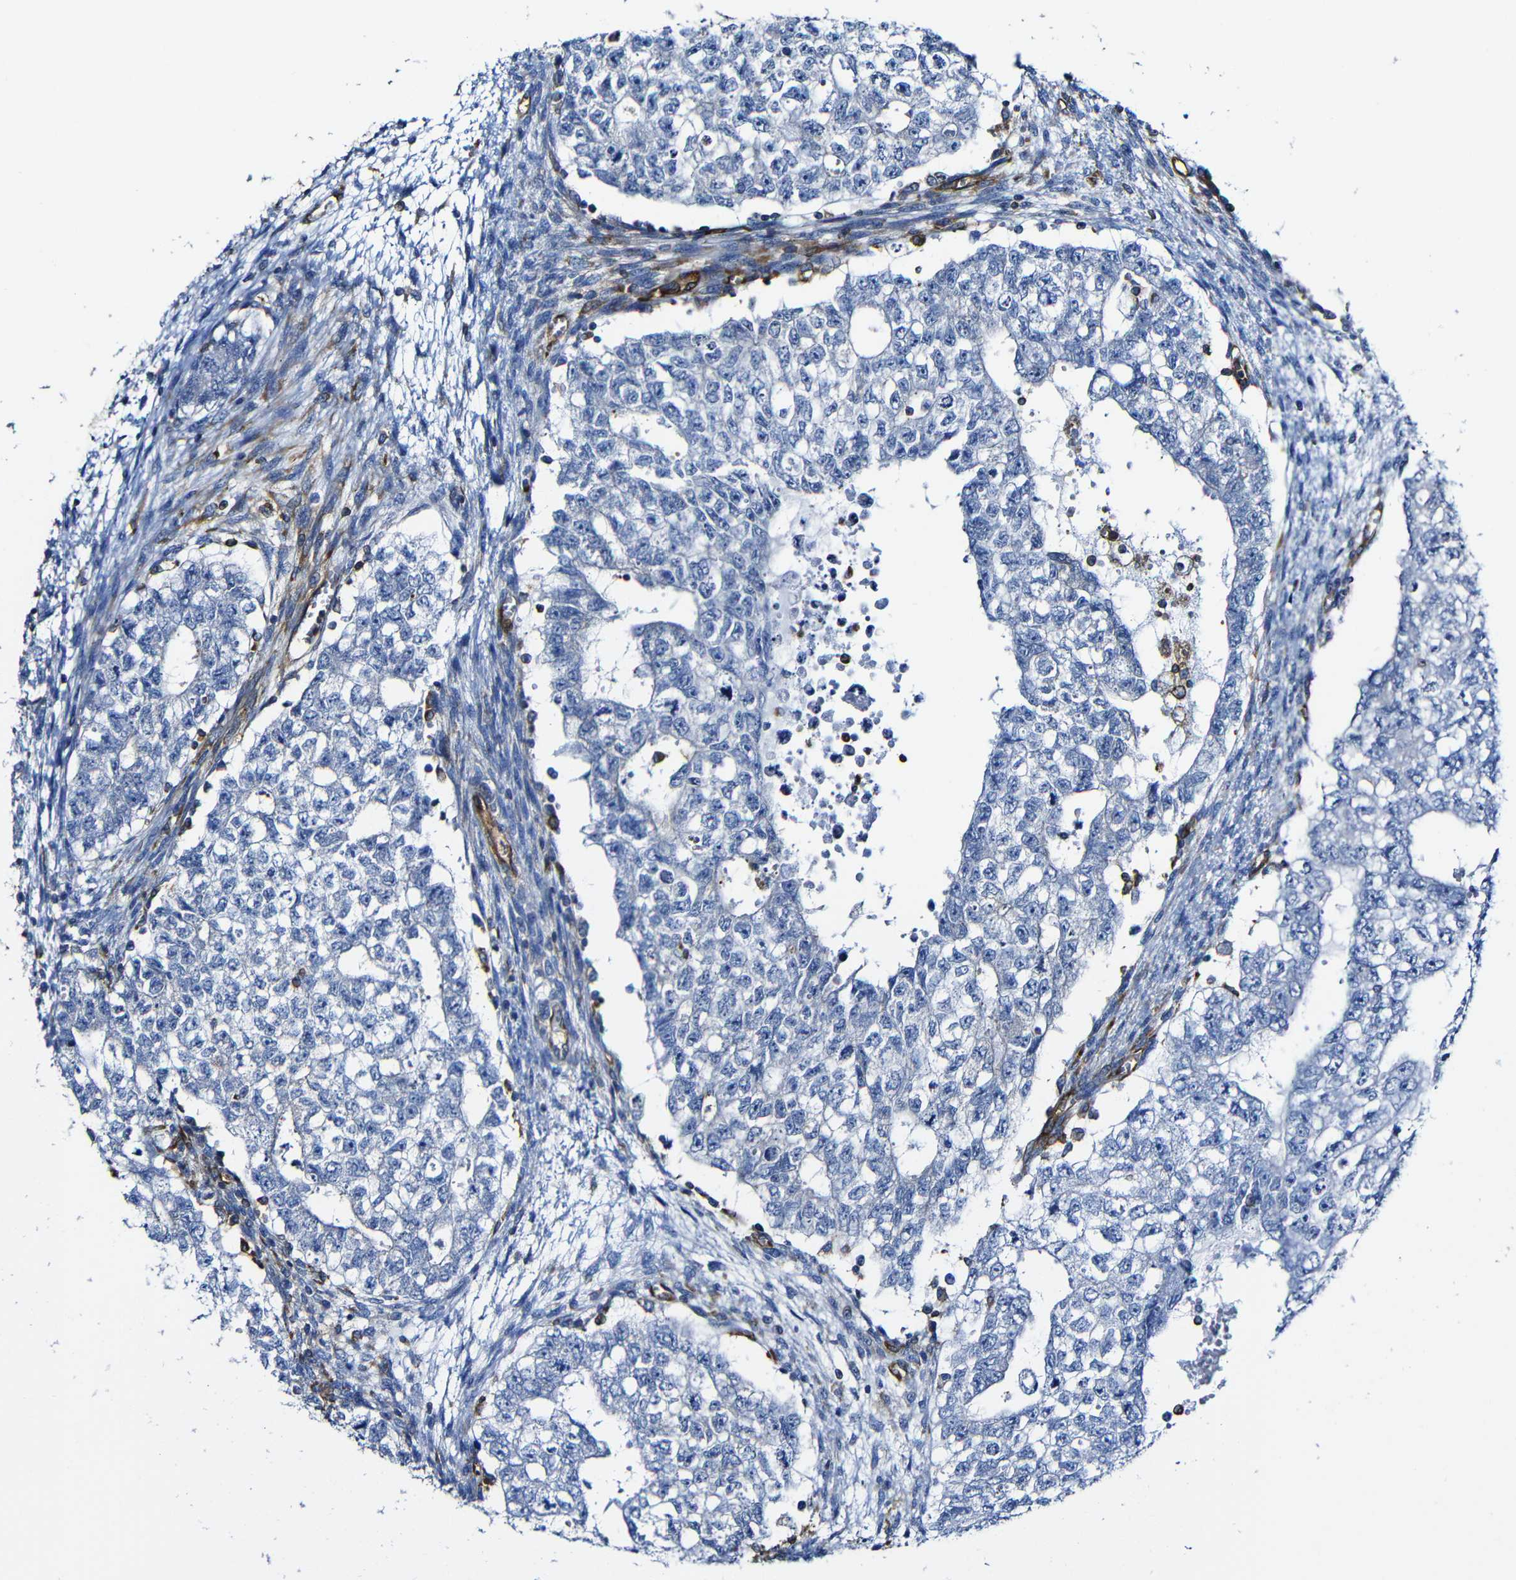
{"staining": {"intensity": "negative", "quantity": "none", "location": "none"}, "tissue": "testis cancer", "cell_type": "Tumor cells", "image_type": "cancer", "snomed": [{"axis": "morphology", "description": "Seminoma, NOS"}, {"axis": "morphology", "description": "Carcinoma, Embryonal, NOS"}, {"axis": "topography", "description": "Testis"}], "caption": "Immunohistochemistry photomicrograph of testis seminoma stained for a protein (brown), which reveals no positivity in tumor cells.", "gene": "MSN", "patient": {"sex": "male", "age": 38}}